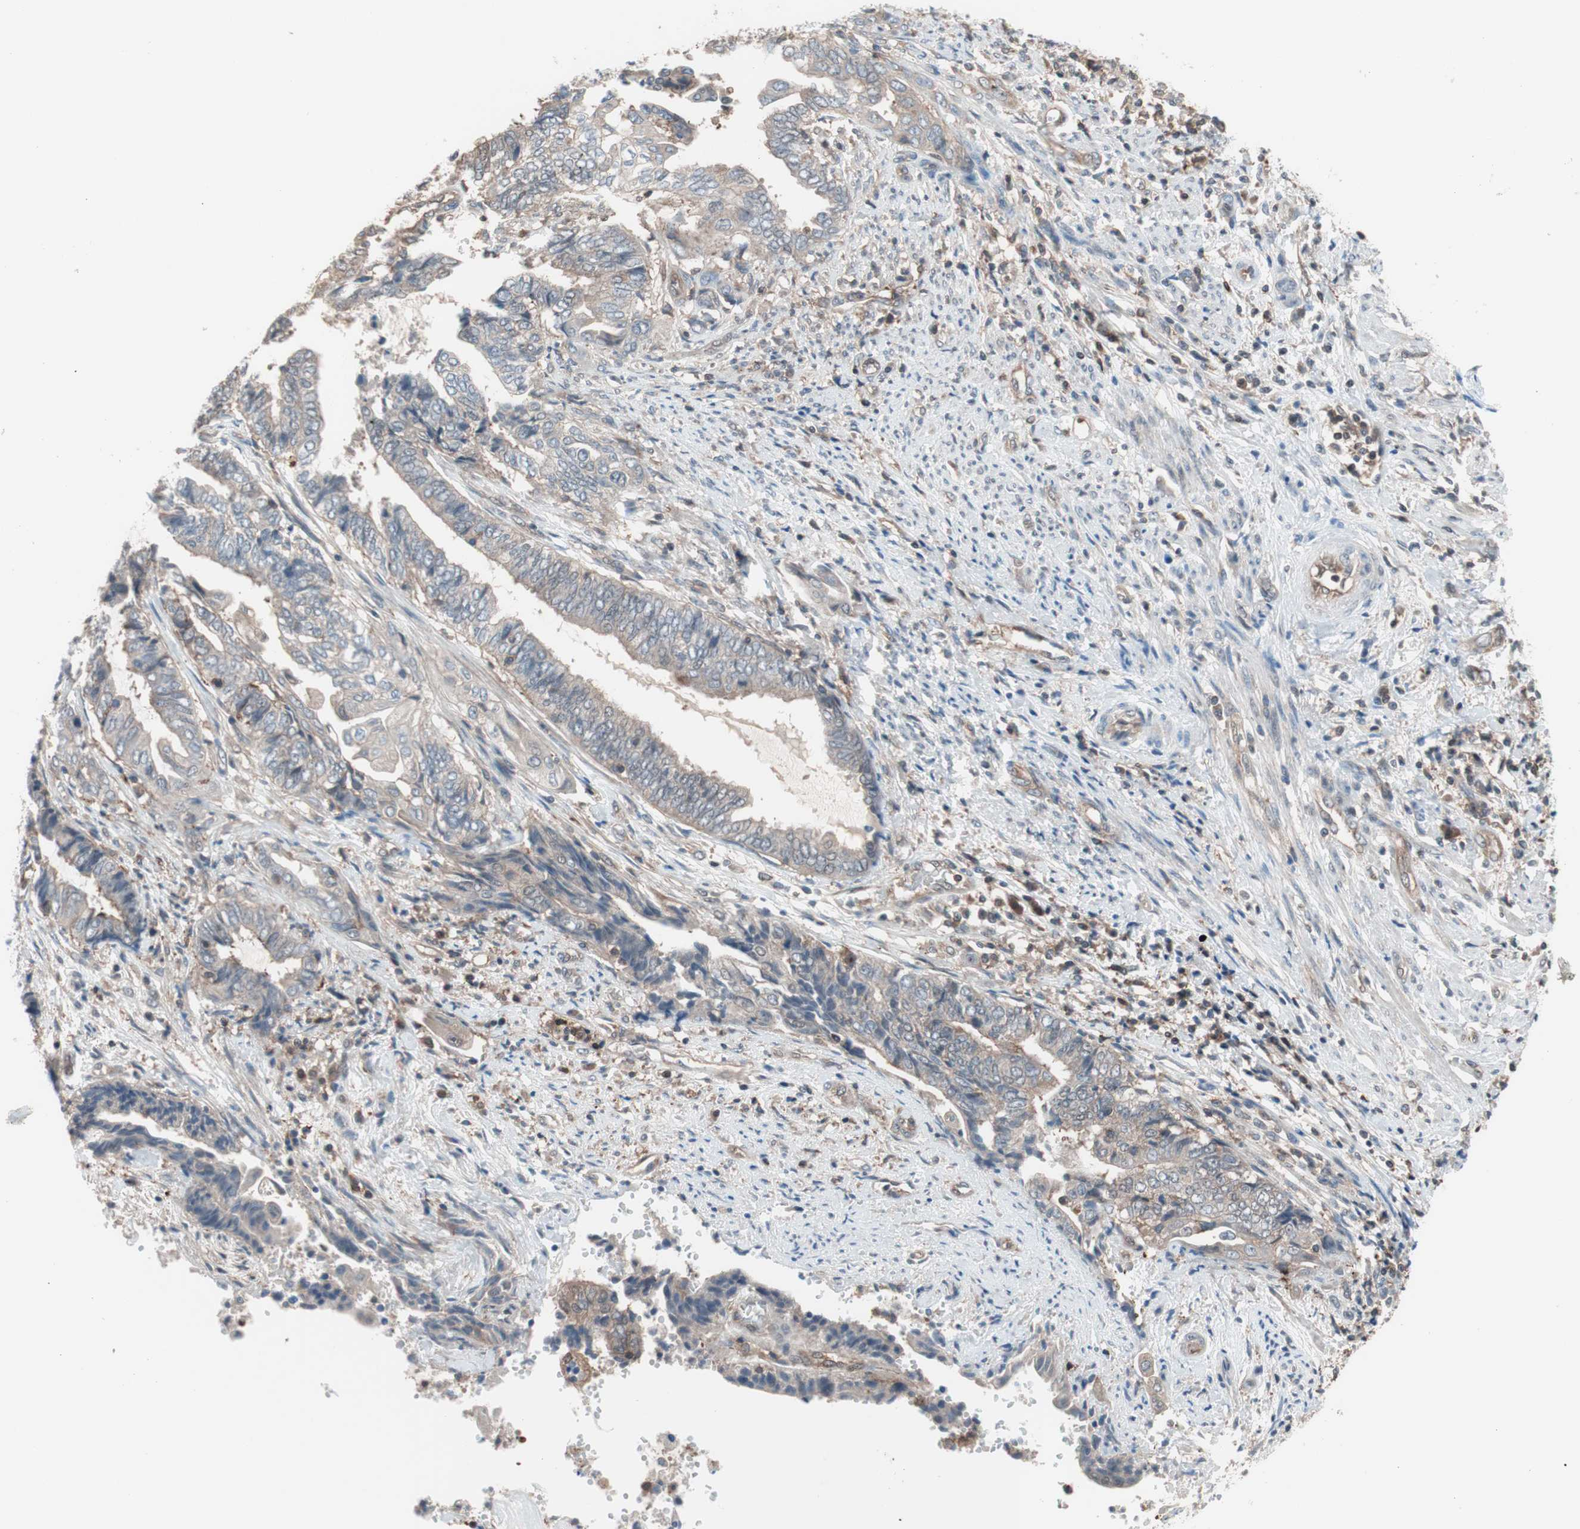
{"staining": {"intensity": "negative", "quantity": "none", "location": "none"}, "tissue": "endometrial cancer", "cell_type": "Tumor cells", "image_type": "cancer", "snomed": [{"axis": "morphology", "description": "Adenocarcinoma, NOS"}, {"axis": "topography", "description": "Uterus"}, {"axis": "topography", "description": "Endometrium"}], "caption": "Endometrial cancer (adenocarcinoma) stained for a protein using immunohistochemistry (IHC) exhibits no positivity tumor cells.", "gene": "GALT", "patient": {"sex": "female", "age": 70}}